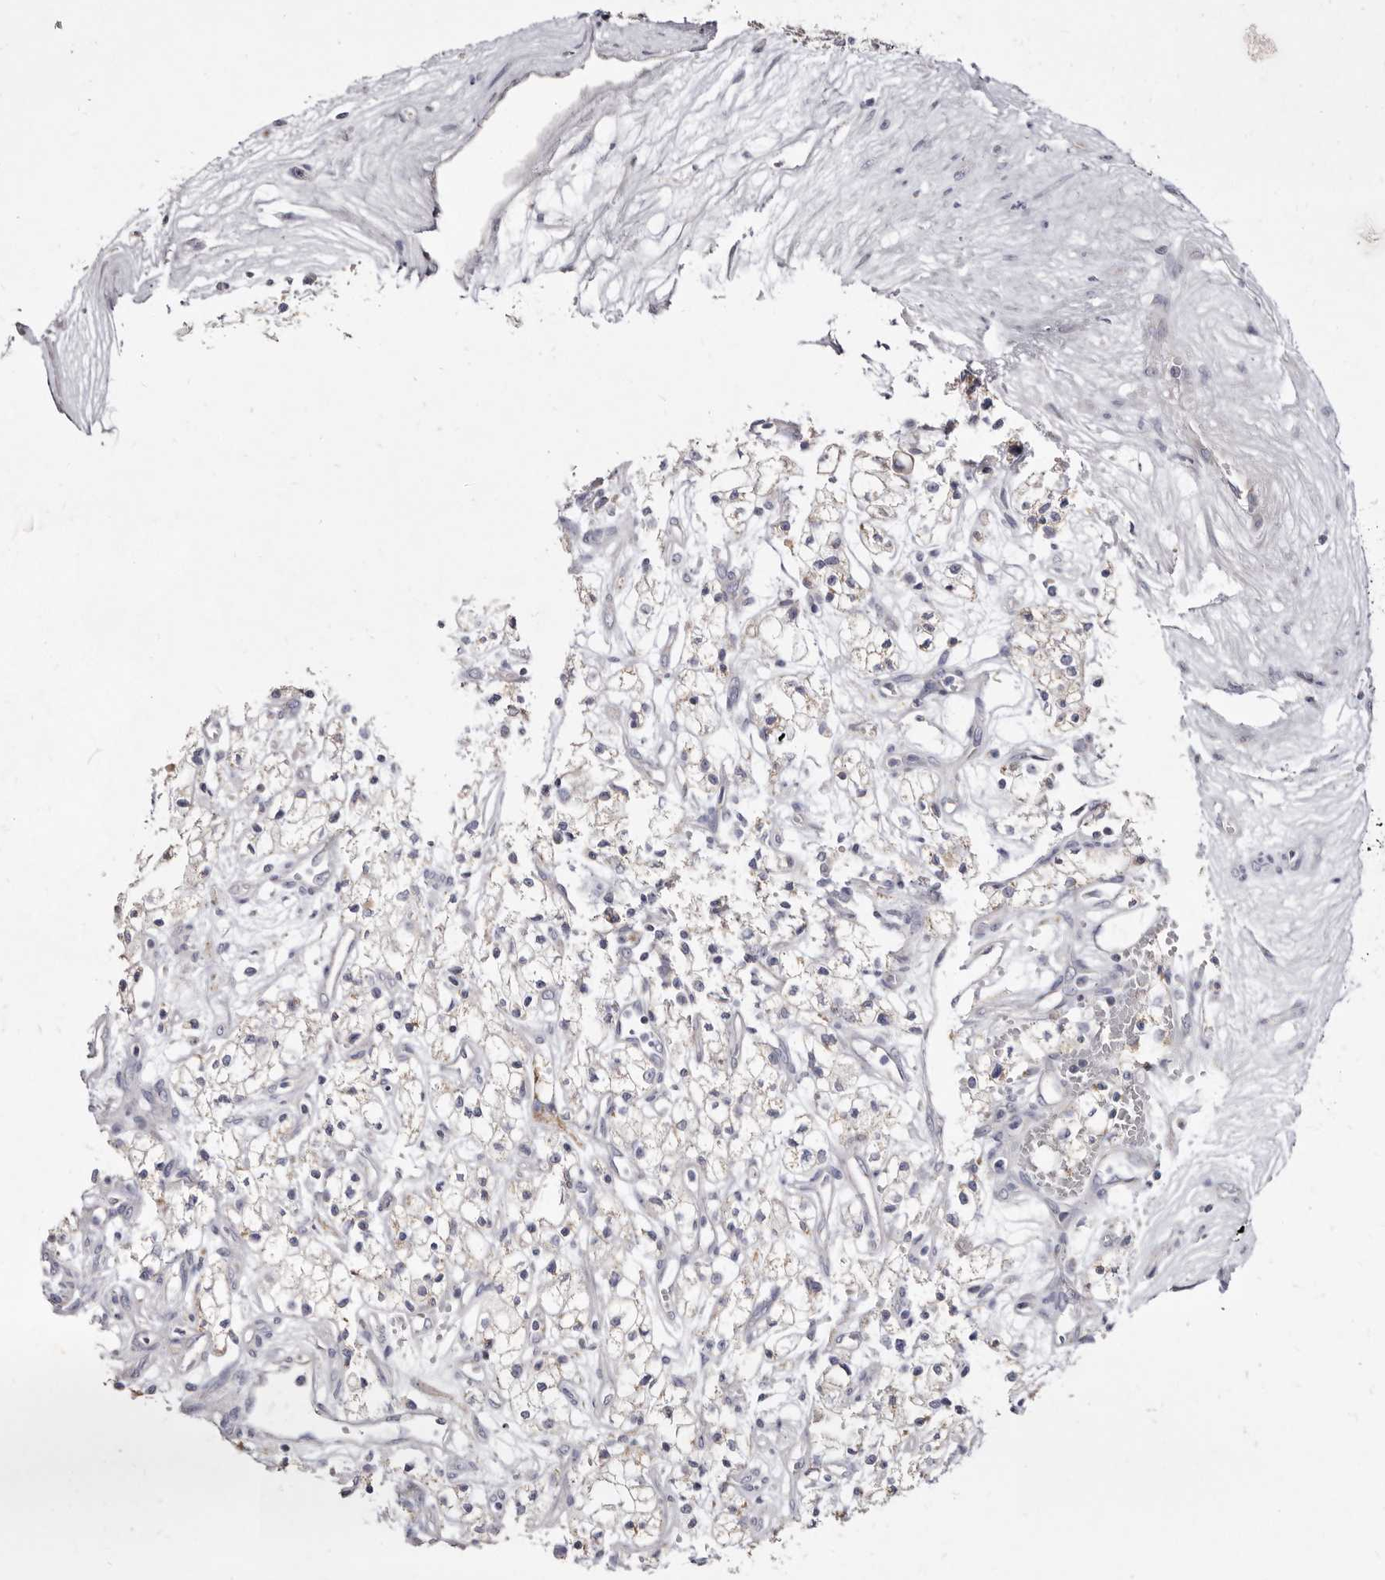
{"staining": {"intensity": "negative", "quantity": "none", "location": "none"}, "tissue": "renal cancer", "cell_type": "Tumor cells", "image_type": "cancer", "snomed": [{"axis": "morphology", "description": "Adenocarcinoma, NOS"}, {"axis": "topography", "description": "Kidney"}], "caption": "This is an immunohistochemistry image of renal cancer. There is no positivity in tumor cells.", "gene": "CYP2E1", "patient": {"sex": "male", "age": 59}}